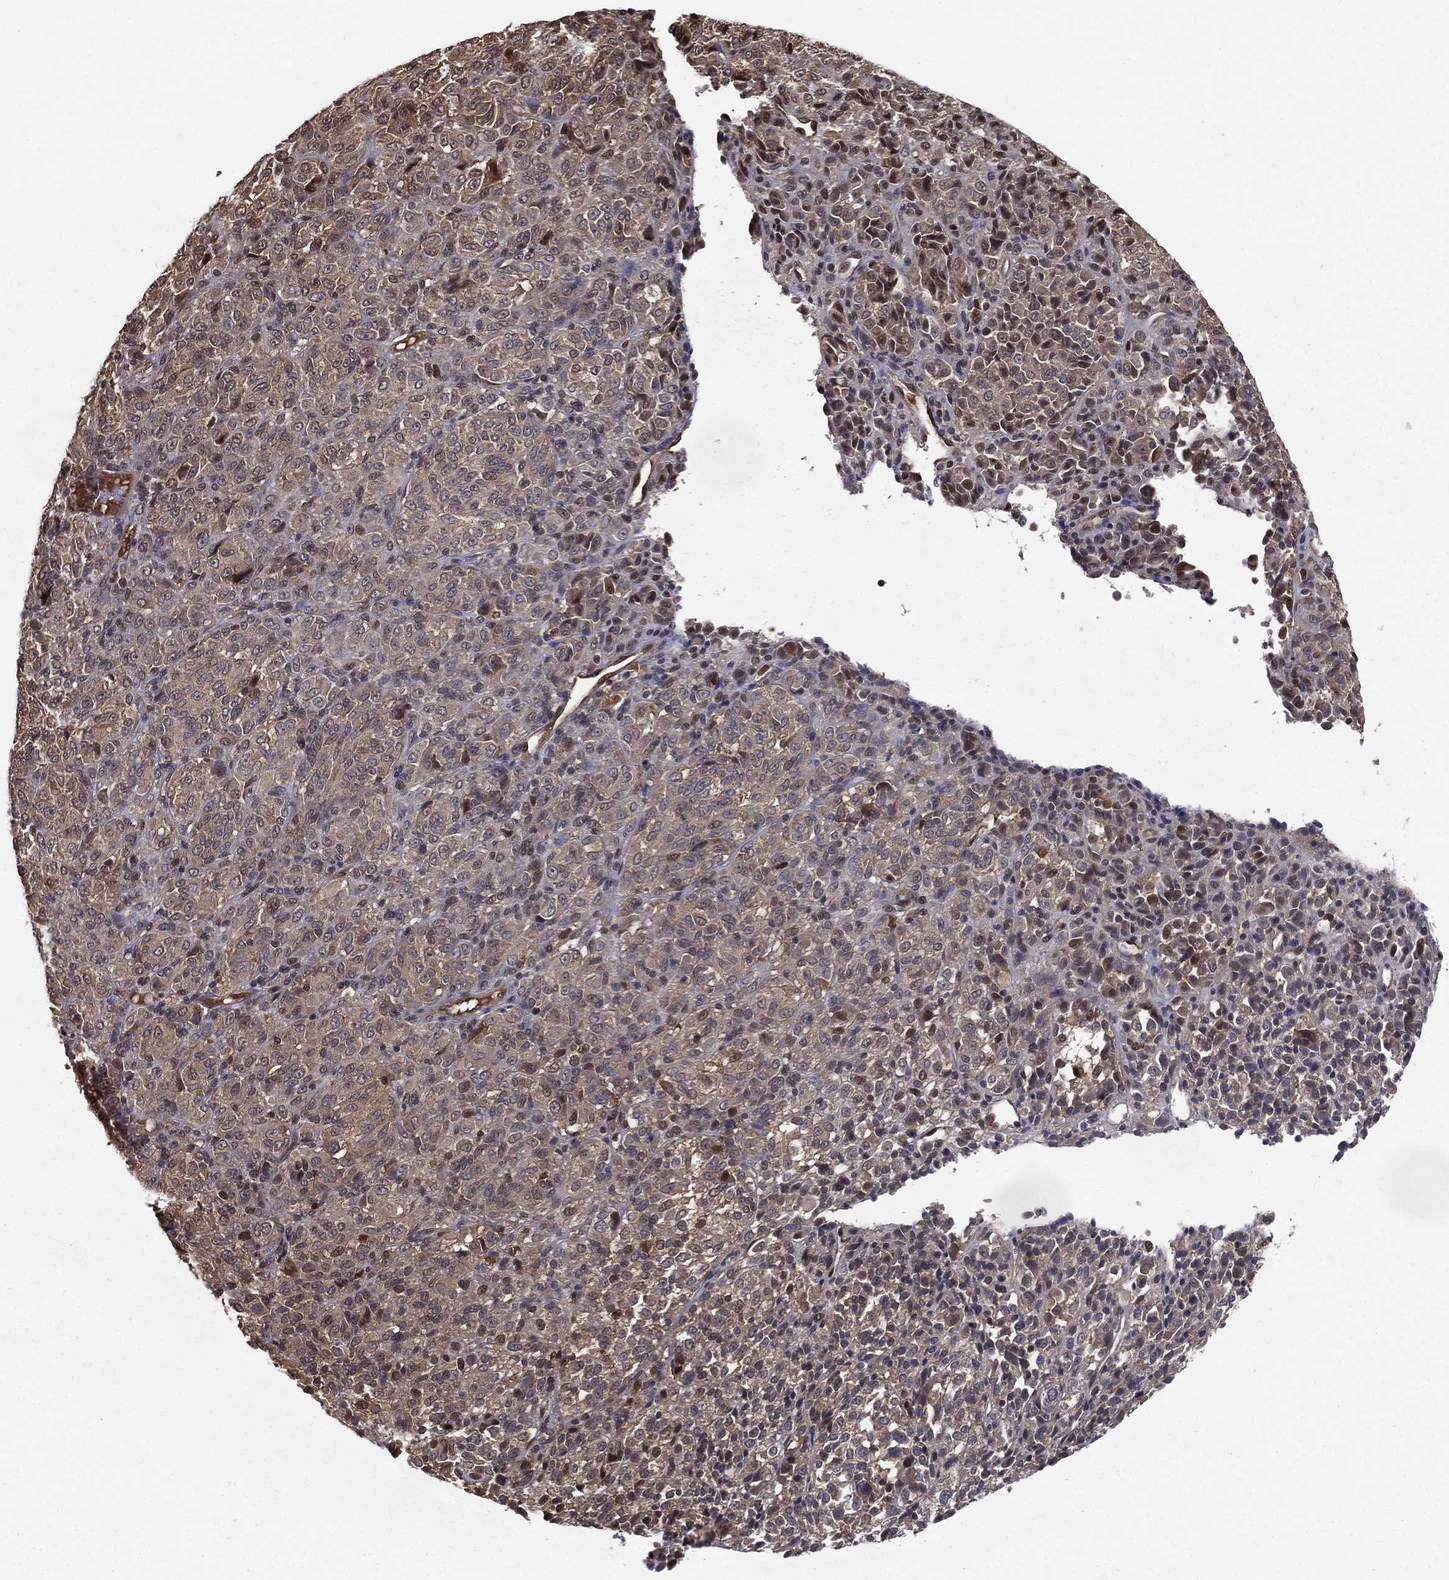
{"staining": {"intensity": "moderate", "quantity": "25%-75%", "location": "cytoplasmic/membranous,nuclear"}, "tissue": "melanoma", "cell_type": "Tumor cells", "image_type": "cancer", "snomed": [{"axis": "morphology", "description": "Malignant melanoma, Metastatic site"}, {"axis": "topography", "description": "Brain"}], "caption": "DAB (3,3'-diaminobenzidine) immunohistochemical staining of human melanoma displays moderate cytoplasmic/membranous and nuclear protein positivity in approximately 25%-75% of tumor cells.", "gene": "SLC6A6", "patient": {"sex": "female", "age": 56}}